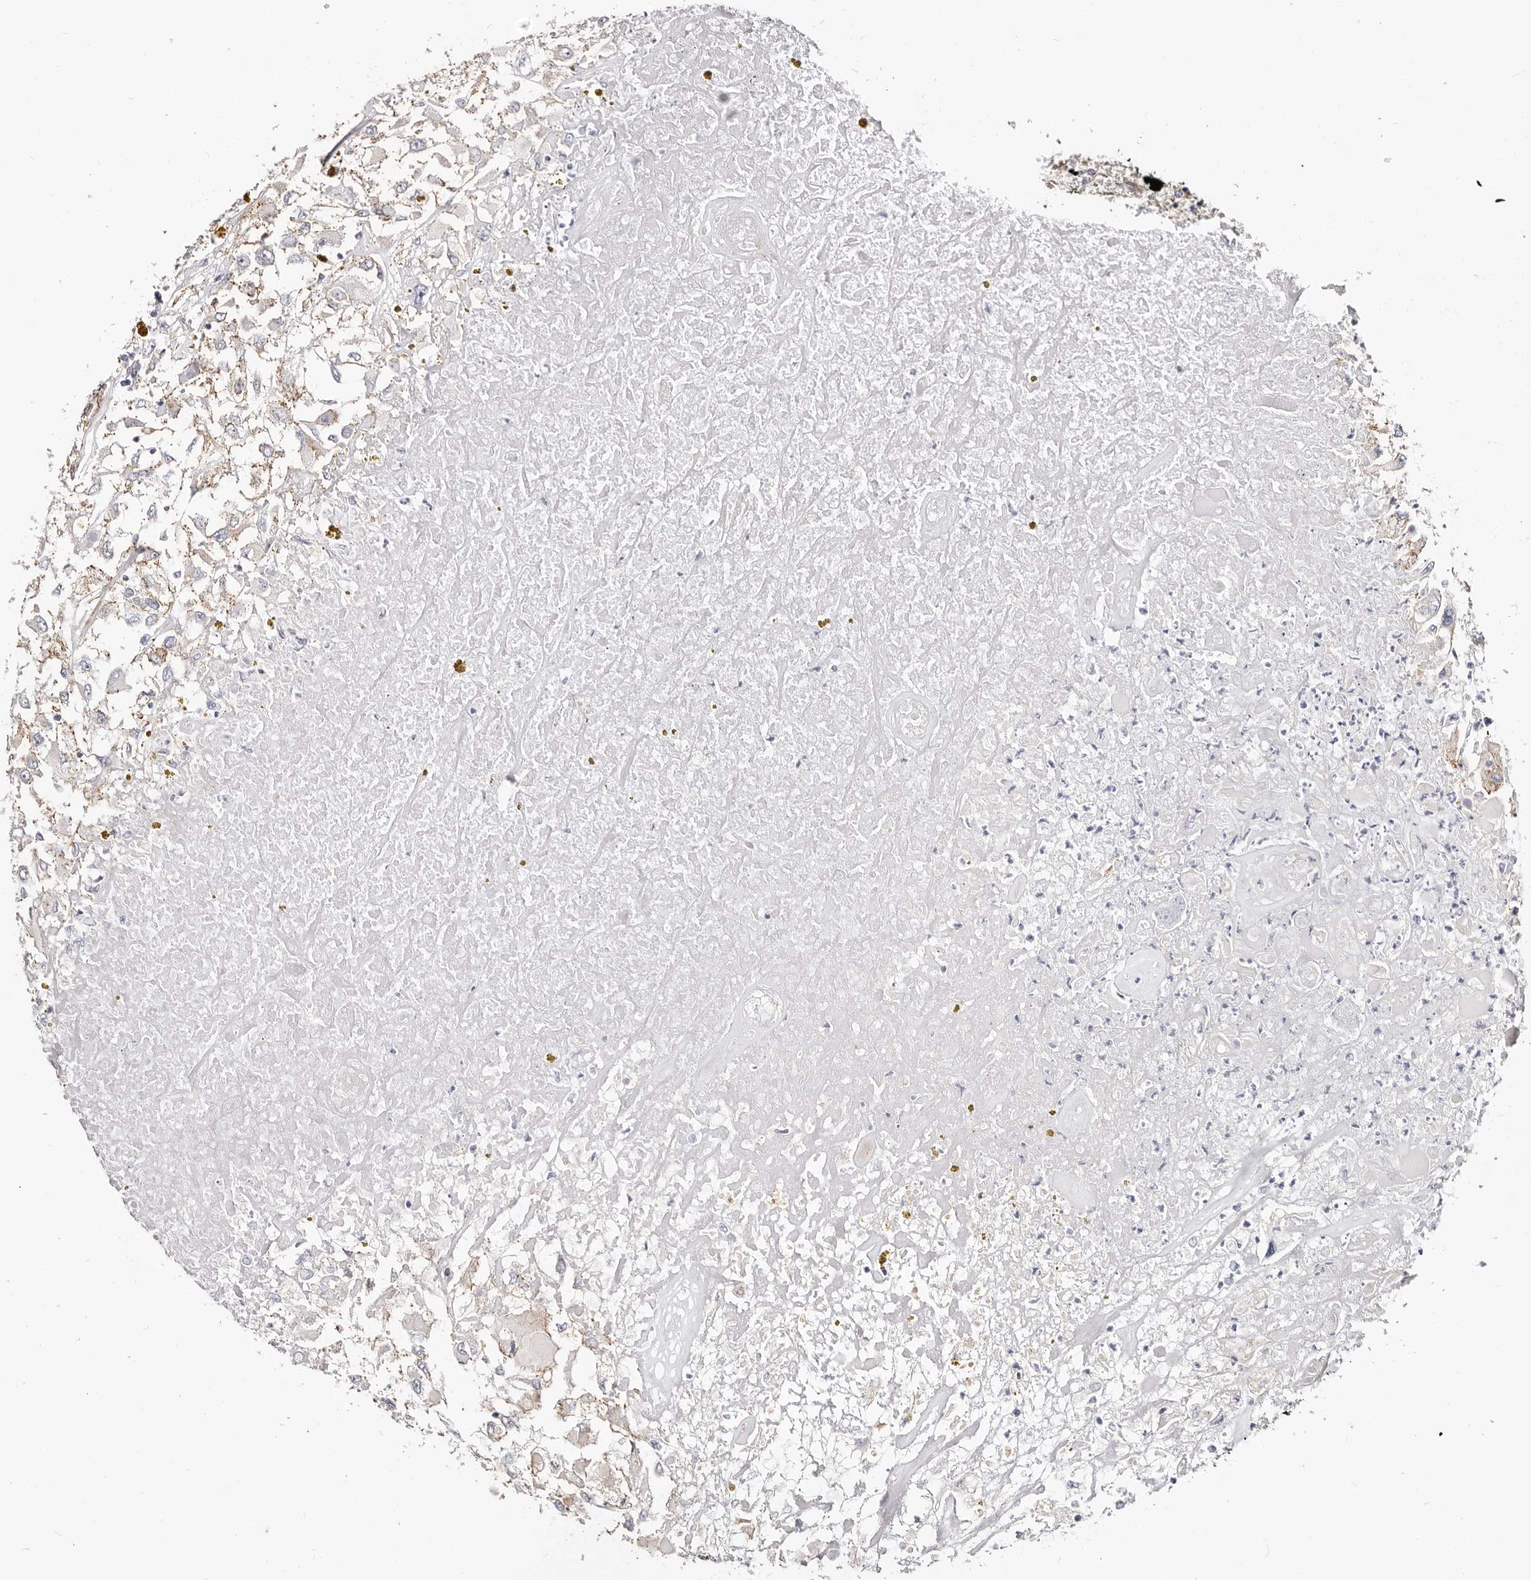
{"staining": {"intensity": "weak", "quantity": "25%-75%", "location": "cytoplasmic/membranous"}, "tissue": "renal cancer", "cell_type": "Tumor cells", "image_type": "cancer", "snomed": [{"axis": "morphology", "description": "Adenocarcinoma, NOS"}, {"axis": "topography", "description": "Kidney"}], "caption": "IHC (DAB (3,3'-diaminobenzidine)) staining of human renal cancer displays weak cytoplasmic/membranous protein positivity in approximately 25%-75% of tumor cells.", "gene": "CTNNB1", "patient": {"sex": "female", "age": 52}}